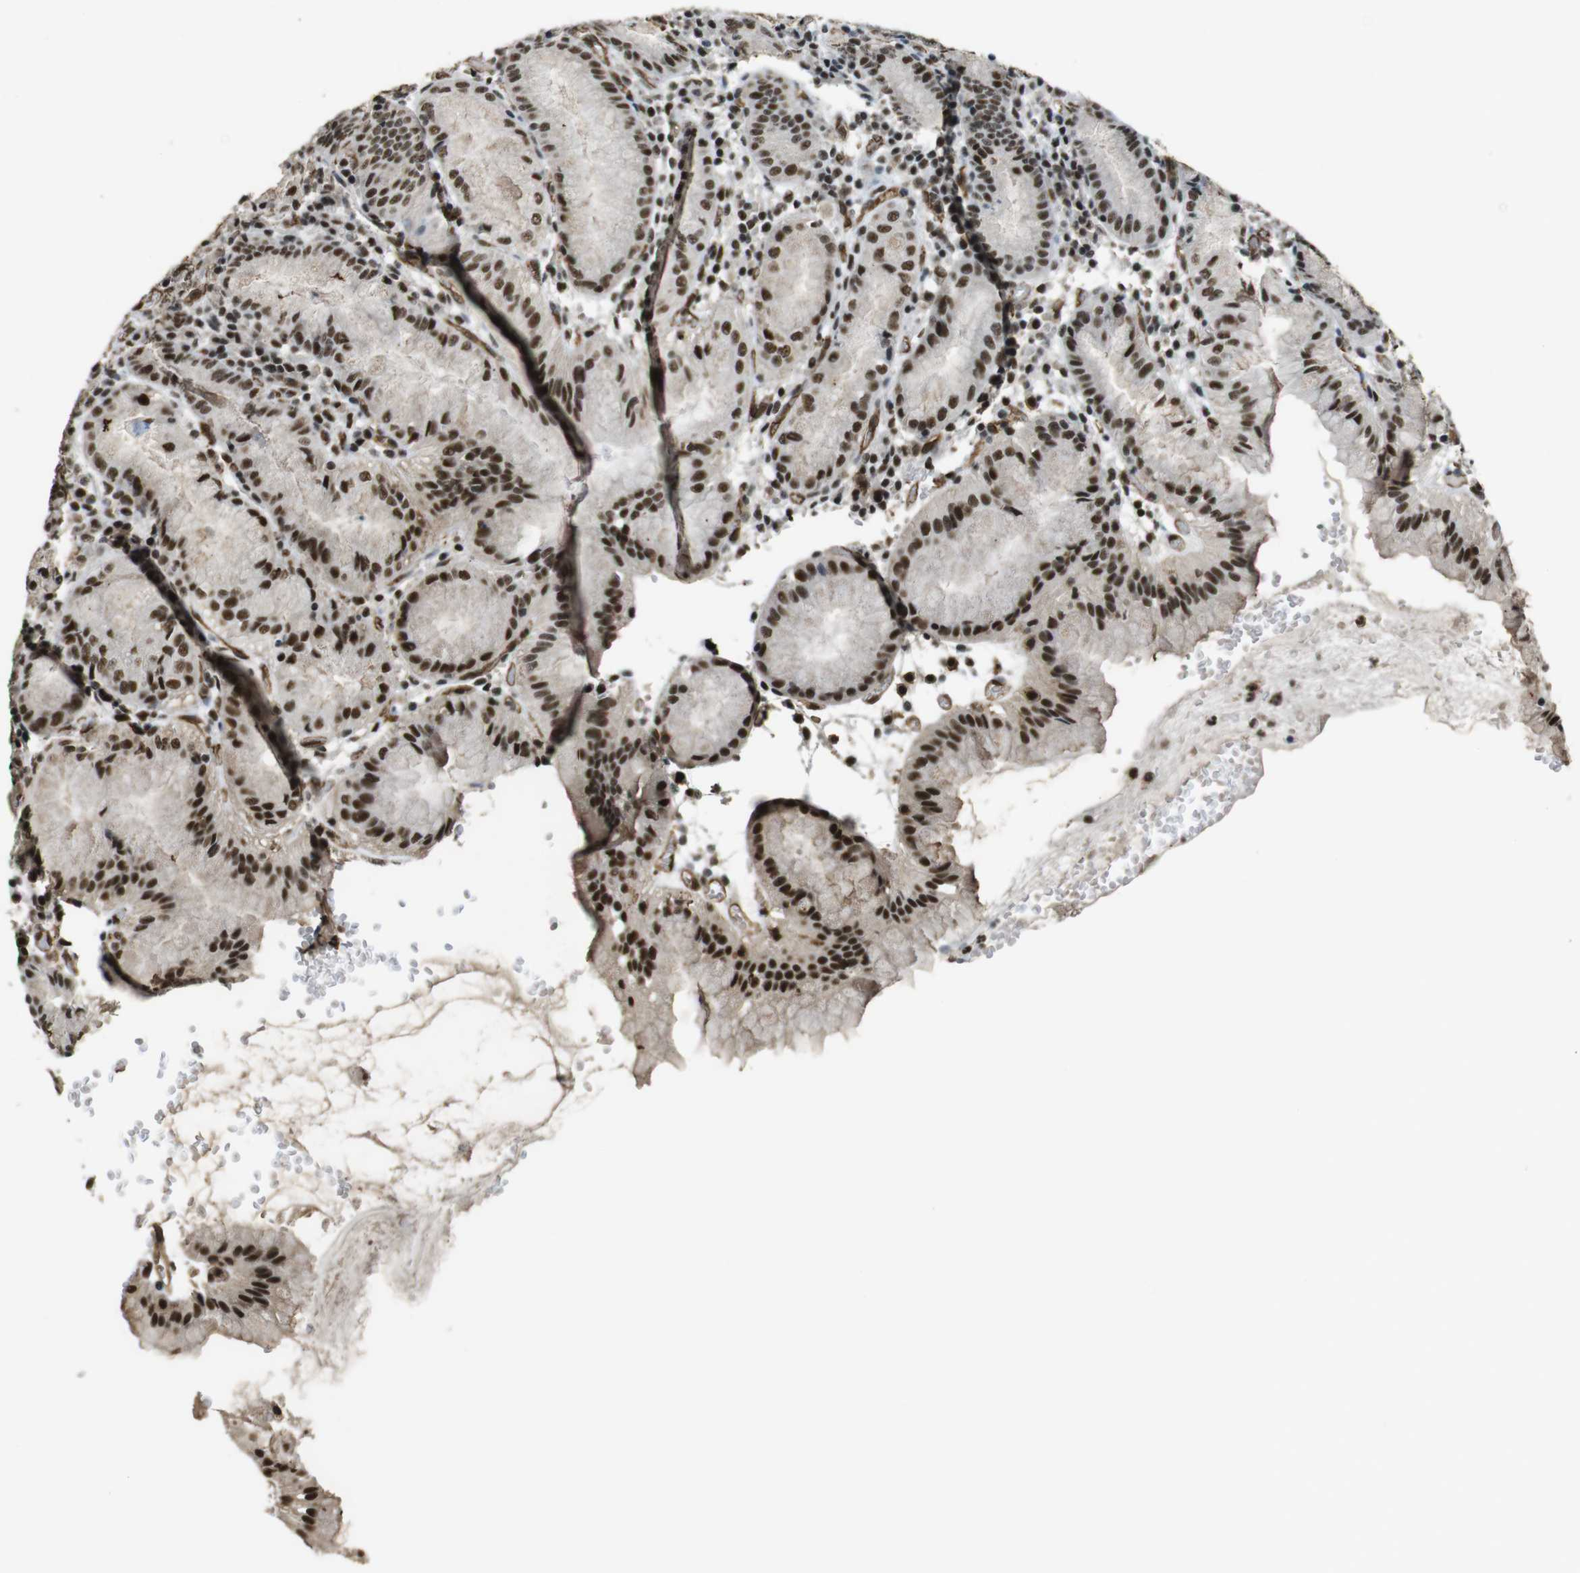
{"staining": {"intensity": "strong", "quantity": ">75%", "location": "cytoplasmic/membranous,nuclear"}, "tissue": "stomach", "cell_type": "Glandular cells", "image_type": "normal", "snomed": [{"axis": "morphology", "description": "Normal tissue, NOS"}, {"axis": "topography", "description": "Stomach"}, {"axis": "topography", "description": "Stomach, lower"}], "caption": "About >75% of glandular cells in unremarkable stomach display strong cytoplasmic/membranous,nuclear protein staining as visualized by brown immunohistochemical staining.", "gene": "CSNK2B", "patient": {"sex": "female", "age": 75}}